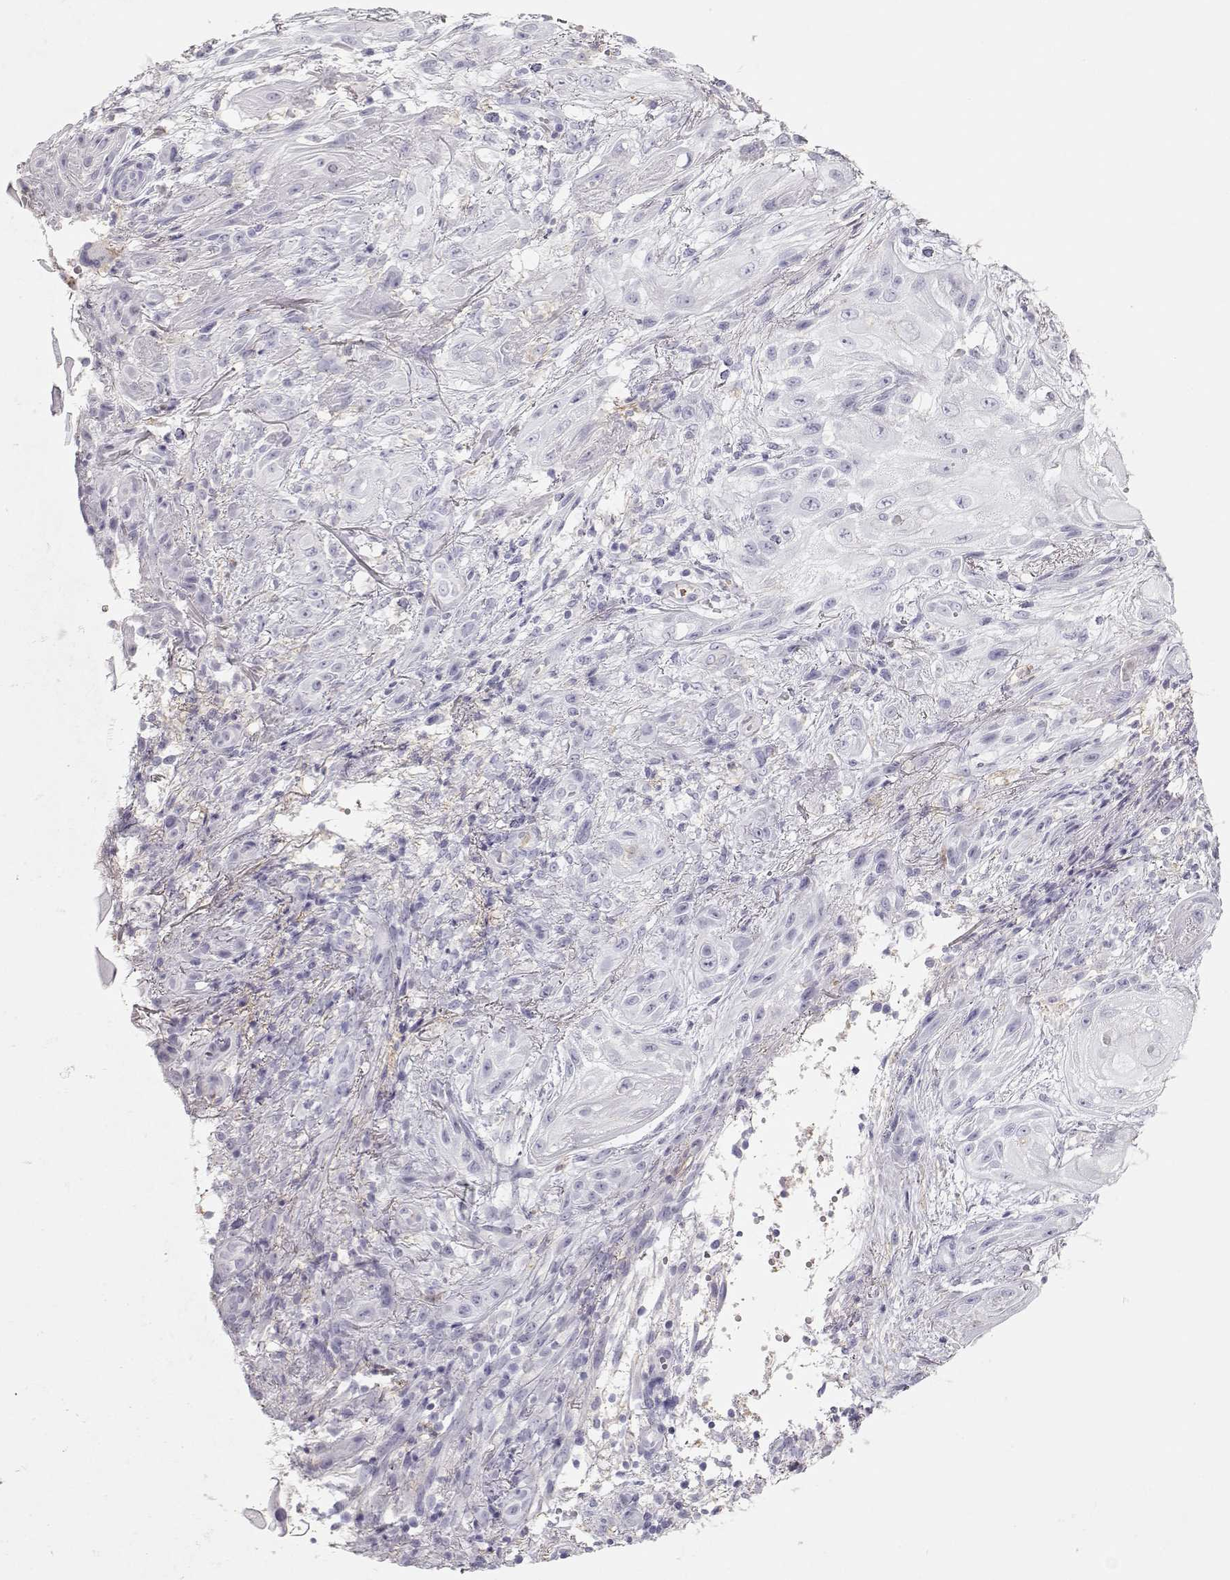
{"staining": {"intensity": "negative", "quantity": "none", "location": "none"}, "tissue": "skin cancer", "cell_type": "Tumor cells", "image_type": "cancer", "snomed": [{"axis": "morphology", "description": "Squamous cell carcinoma, NOS"}, {"axis": "topography", "description": "Skin"}], "caption": "There is no significant staining in tumor cells of squamous cell carcinoma (skin).", "gene": "MIP", "patient": {"sex": "male", "age": 62}}